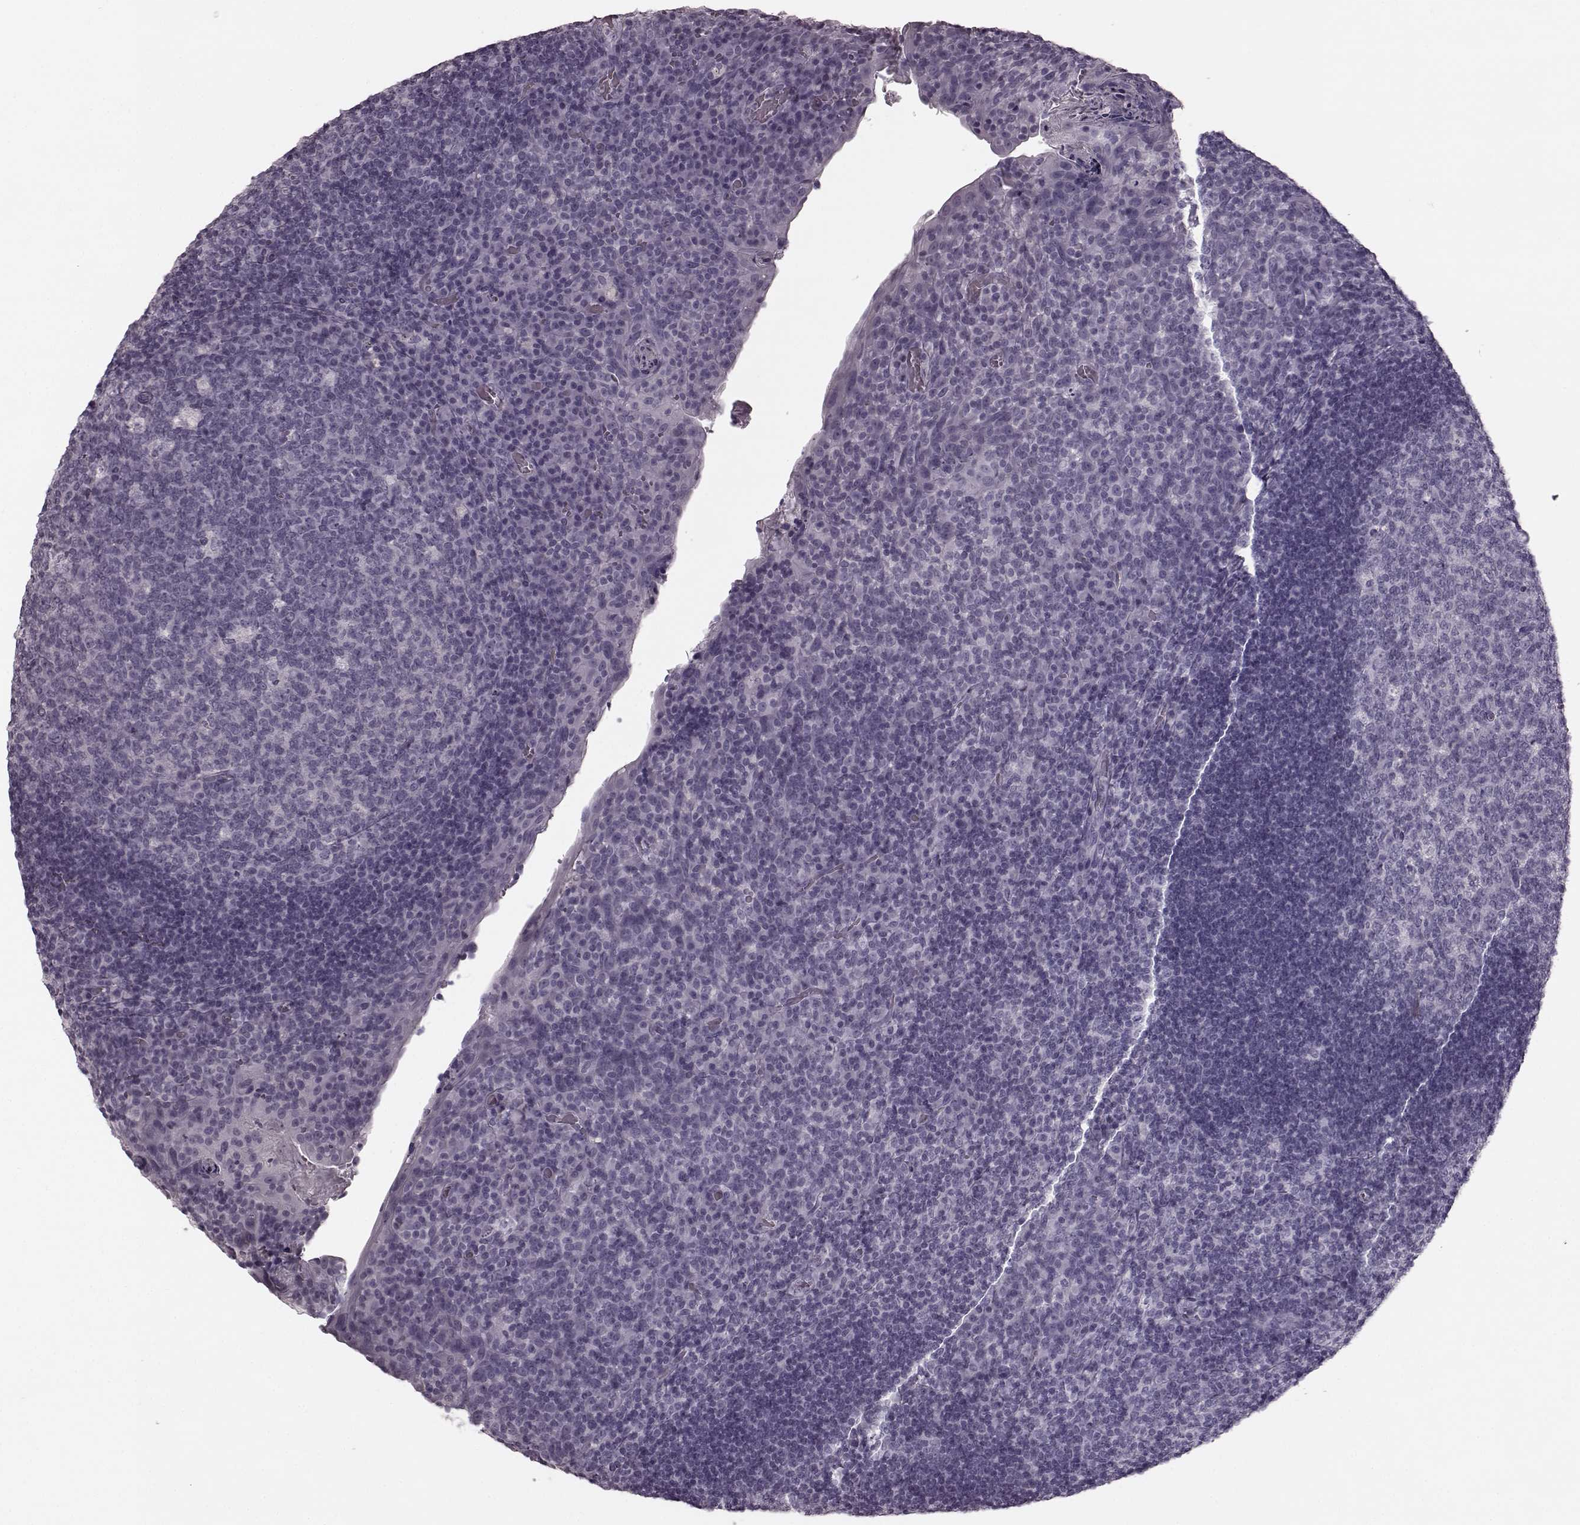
{"staining": {"intensity": "negative", "quantity": "none", "location": "none"}, "tissue": "tonsil", "cell_type": "Germinal center cells", "image_type": "normal", "snomed": [{"axis": "morphology", "description": "Normal tissue, NOS"}, {"axis": "topography", "description": "Tonsil"}], "caption": "Tonsil stained for a protein using IHC reveals no expression germinal center cells.", "gene": "TRPM1", "patient": {"sex": "male", "age": 17}}